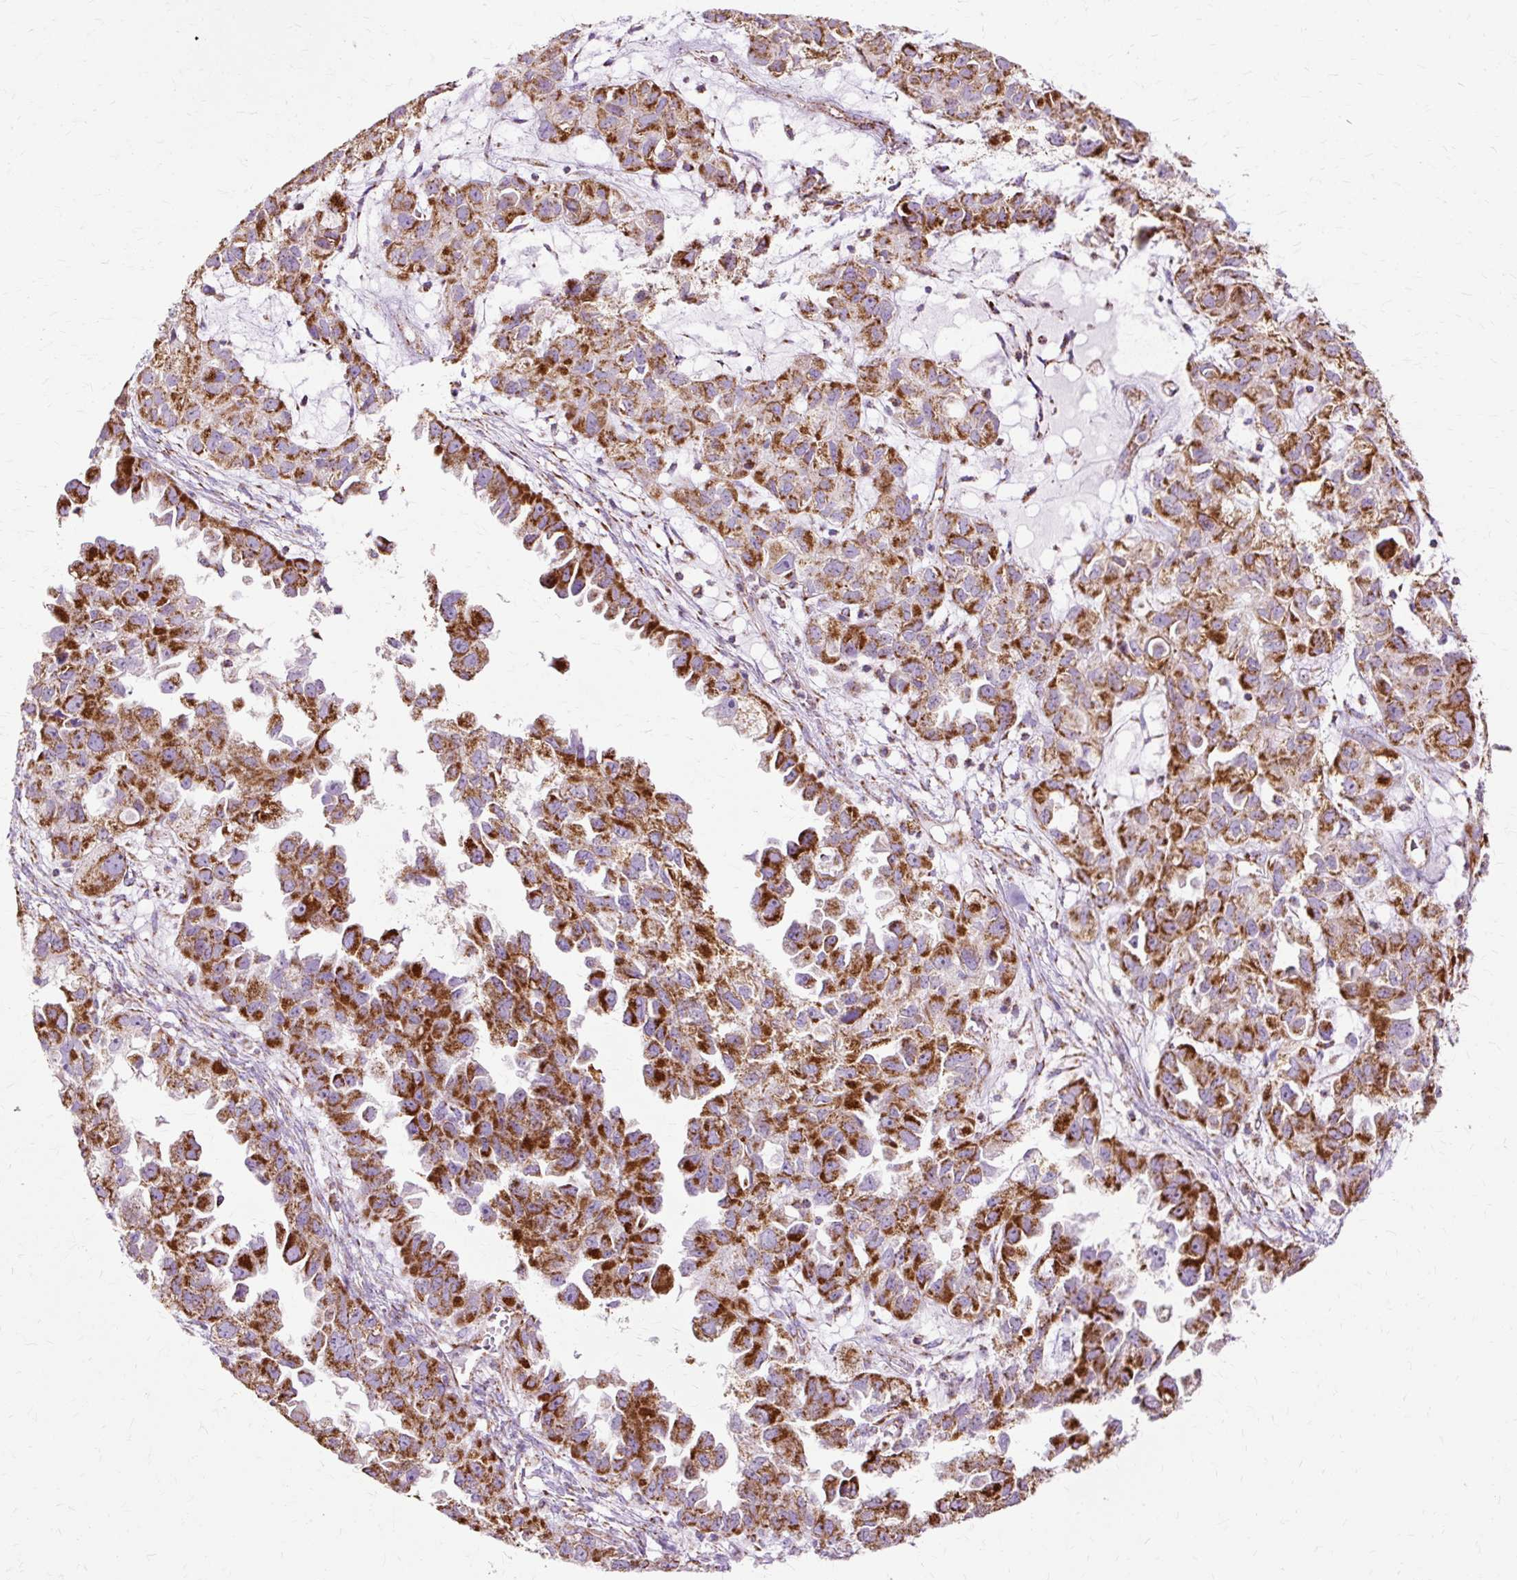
{"staining": {"intensity": "strong", "quantity": ">75%", "location": "cytoplasmic/membranous"}, "tissue": "ovarian cancer", "cell_type": "Tumor cells", "image_type": "cancer", "snomed": [{"axis": "morphology", "description": "Cystadenocarcinoma, serous, NOS"}, {"axis": "topography", "description": "Ovary"}], "caption": "Protein staining shows strong cytoplasmic/membranous expression in approximately >75% of tumor cells in ovarian cancer (serous cystadenocarcinoma).", "gene": "DLAT", "patient": {"sex": "female", "age": 84}}